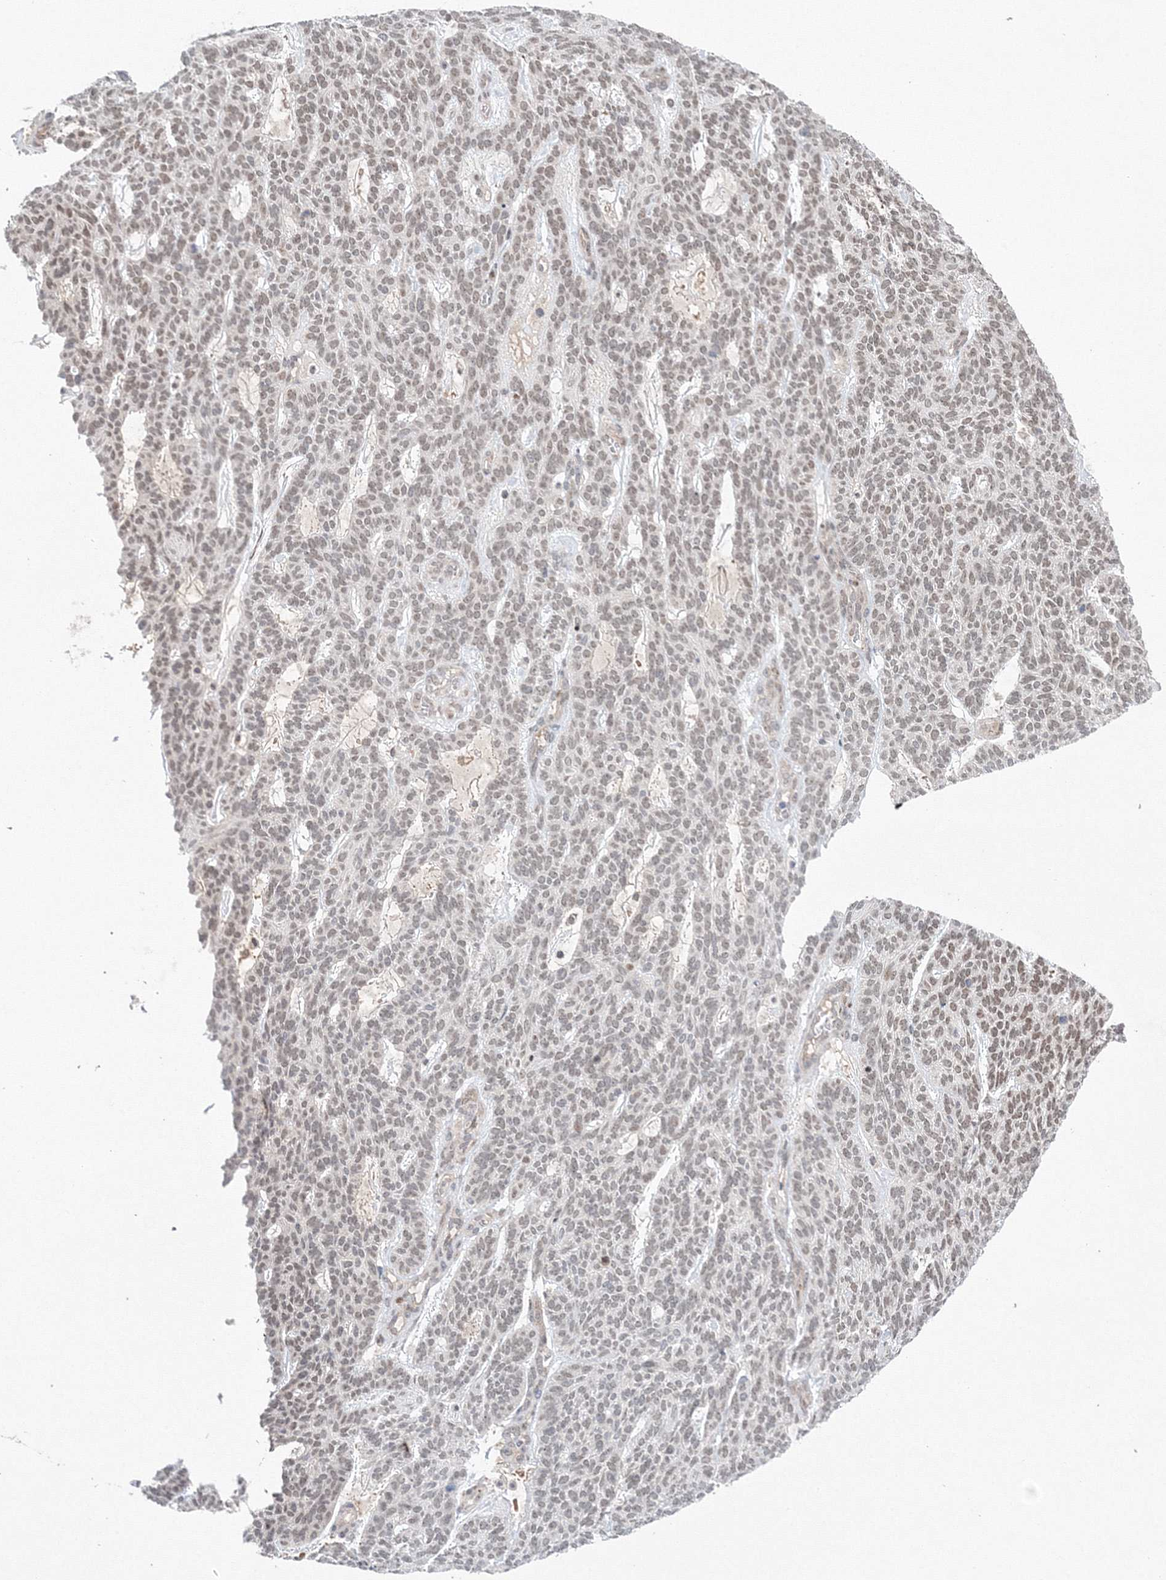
{"staining": {"intensity": "weak", "quantity": "25%-75%", "location": "nuclear"}, "tissue": "skin cancer", "cell_type": "Tumor cells", "image_type": "cancer", "snomed": [{"axis": "morphology", "description": "Squamous cell carcinoma, NOS"}, {"axis": "topography", "description": "Skin"}], "caption": "Skin squamous cell carcinoma stained with immunohistochemistry reveals weak nuclear positivity in approximately 25%-75% of tumor cells.", "gene": "NOA1", "patient": {"sex": "female", "age": 90}}